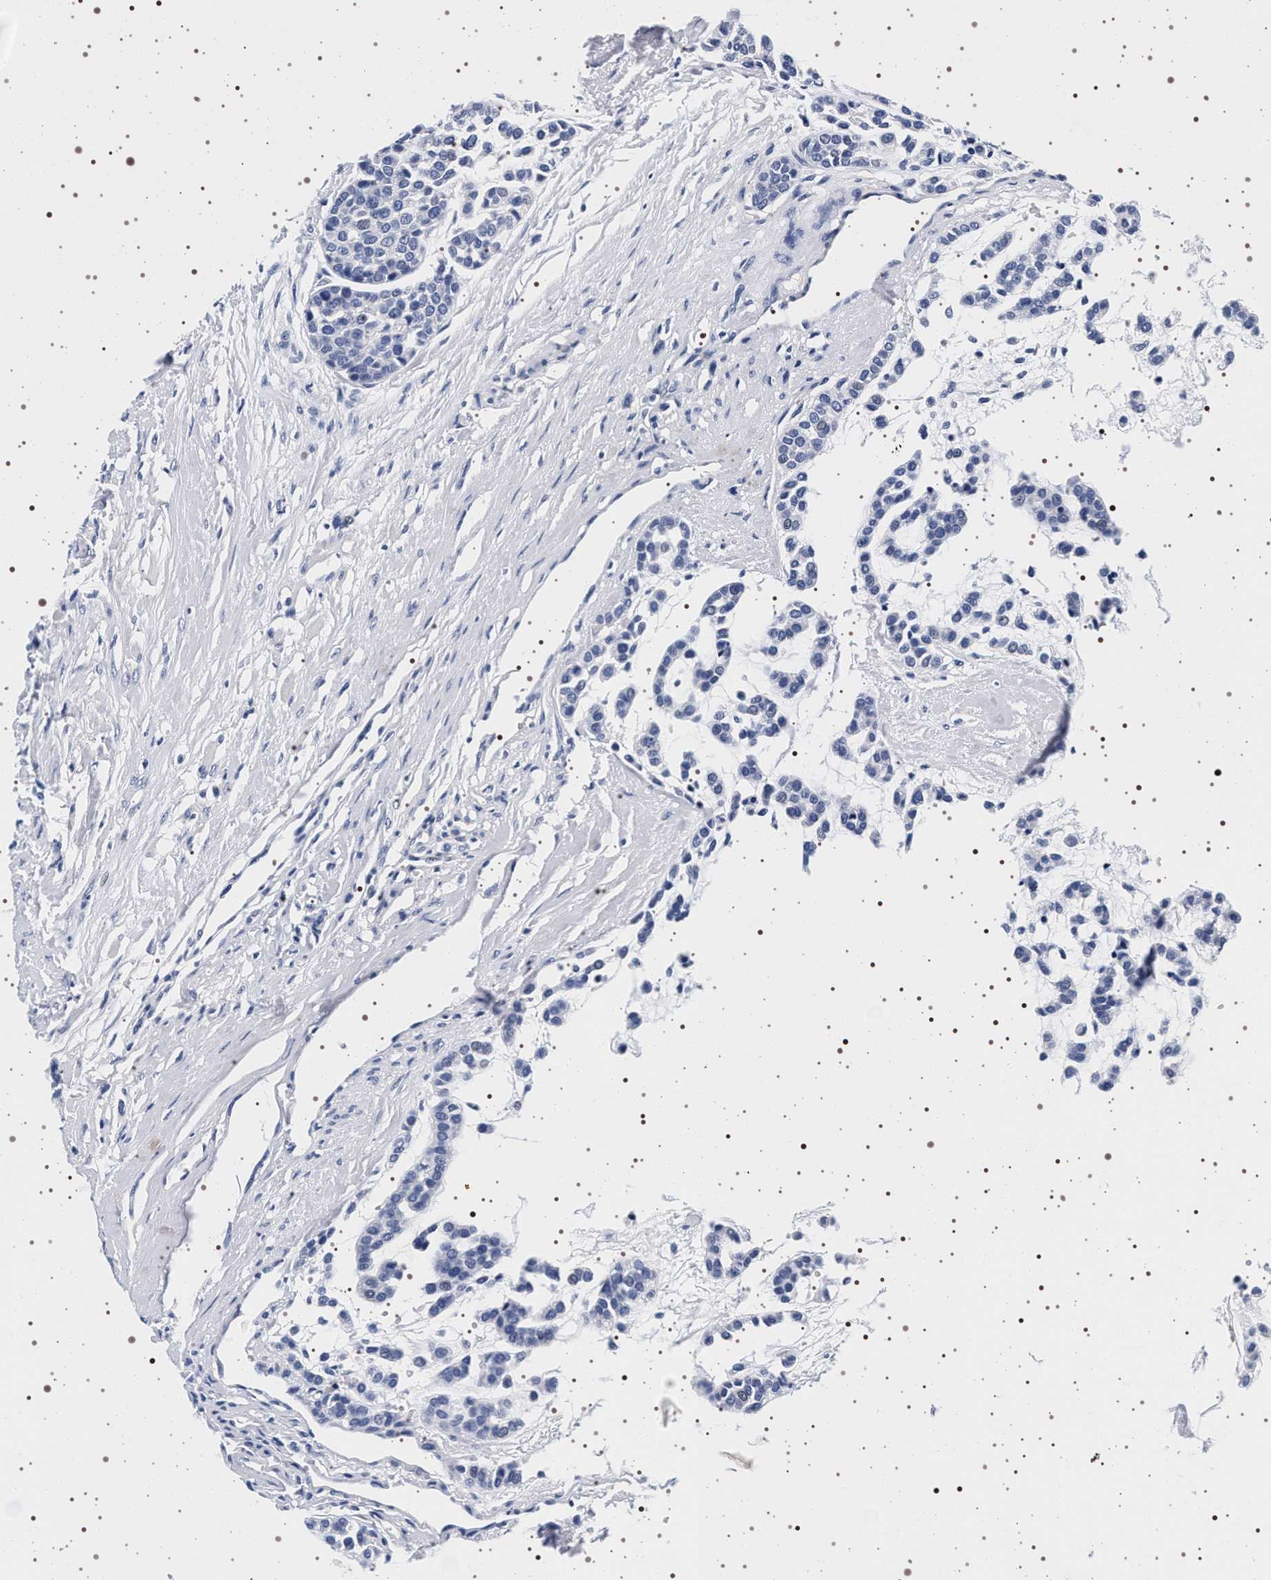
{"staining": {"intensity": "negative", "quantity": "none", "location": "none"}, "tissue": "head and neck cancer", "cell_type": "Tumor cells", "image_type": "cancer", "snomed": [{"axis": "morphology", "description": "Adenocarcinoma, NOS"}, {"axis": "morphology", "description": "Adenoma, NOS"}, {"axis": "topography", "description": "Head-Neck"}], "caption": "Head and neck adenoma was stained to show a protein in brown. There is no significant positivity in tumor cells. Nuclei are stained in blue.", "gene": "SYN1", "patient": {"sex": "female", "age": 55}}